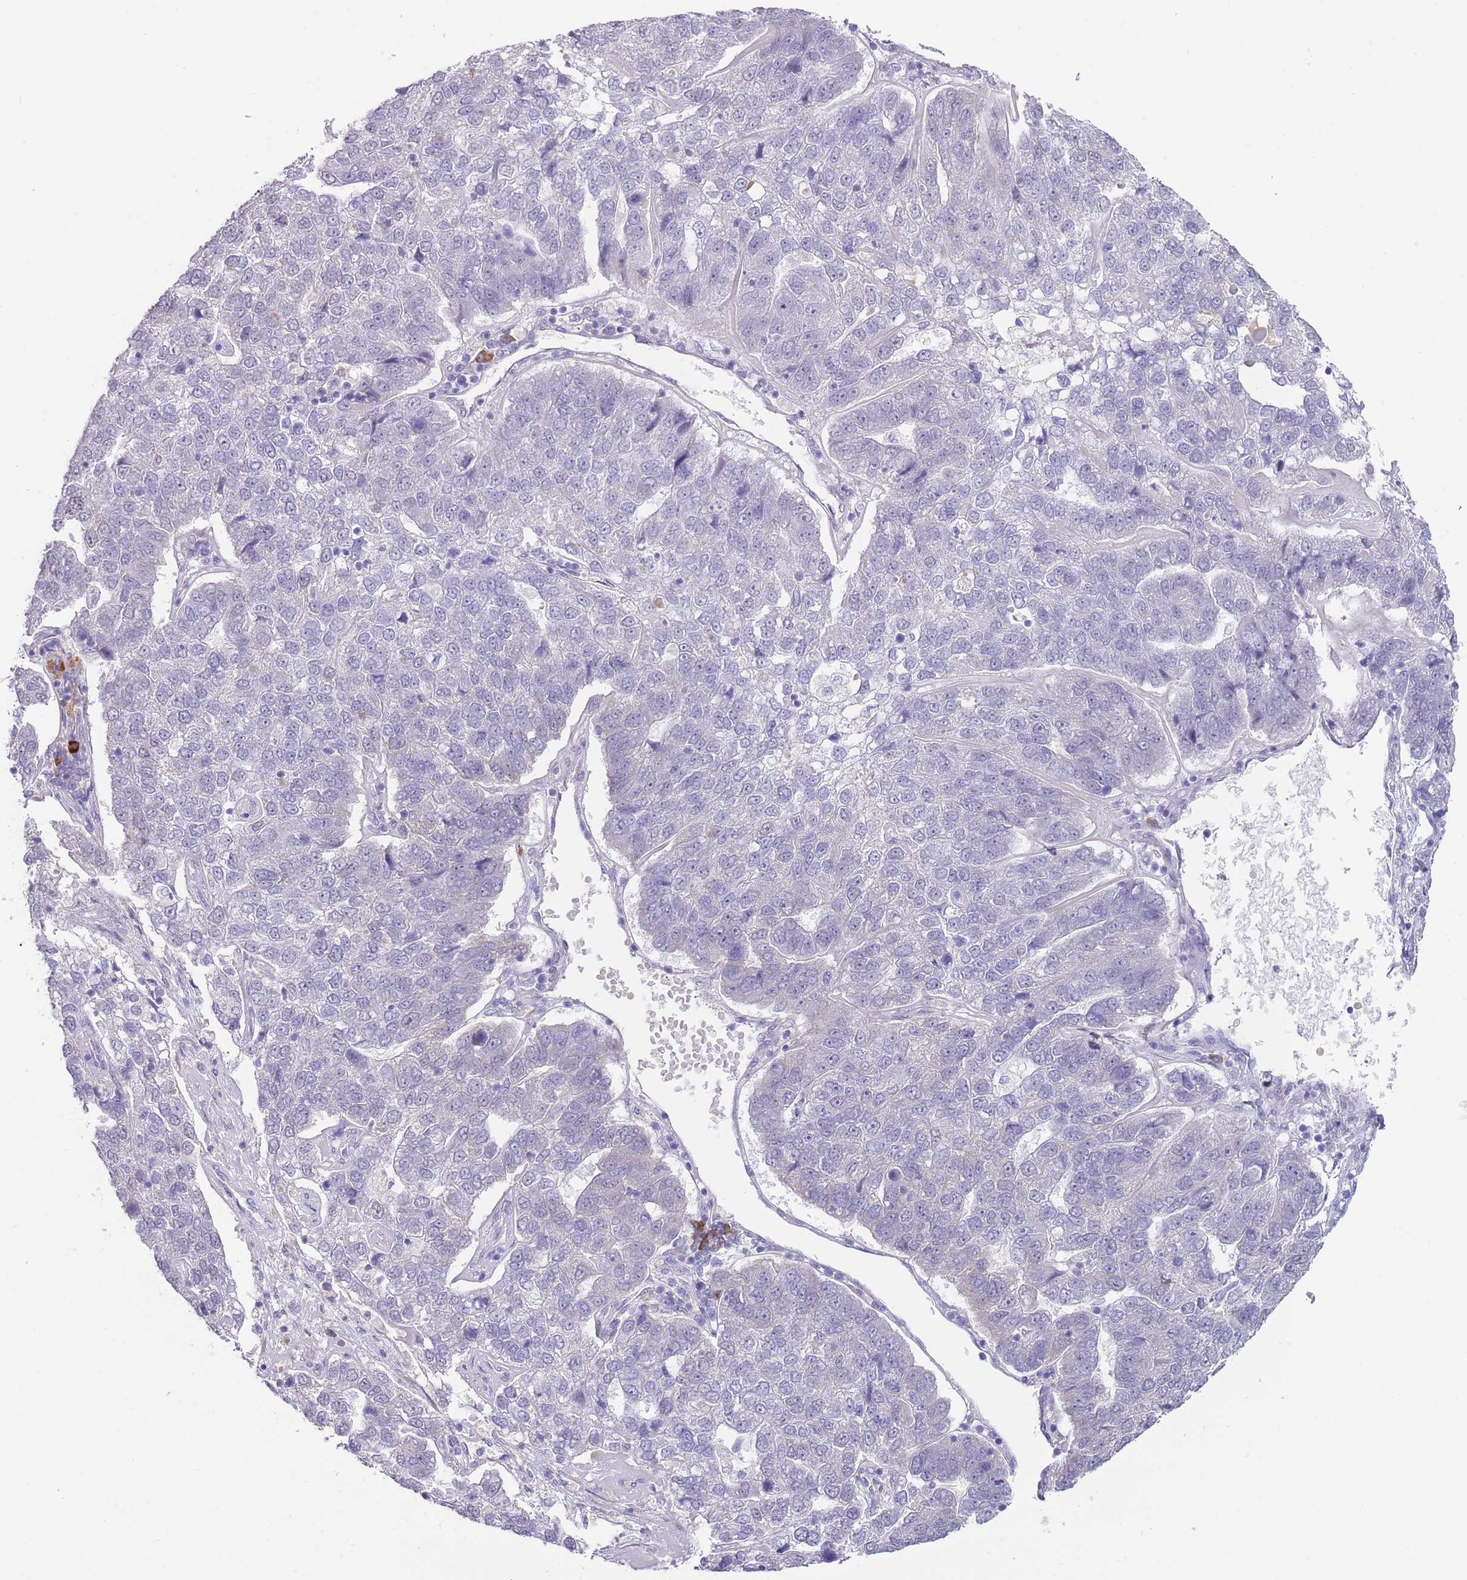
{"staining": {"intensity": "negative", "quantity": "none", "location": "none"}, "tissue": "pancreatic cancer", "cell_type": "Tumor cells", "image_type": "cancer", "snomed": [{"axis": "morphology", "description": "Adenocarcinoma, NOS"}, {"axis": "topography", "description": "Pancreas"}], "caption": "Pancreatic adenocarcinoma was stained to show a protein in brown. There is no significant staining in tumor cells. Brightfield microscopy of immunohistochemistry stained with DAB (brown) and hematoxylin (blue), captured at high magnification.", "gene": "TNRC6C", "patient": {"sex": "female", "age": 61}}